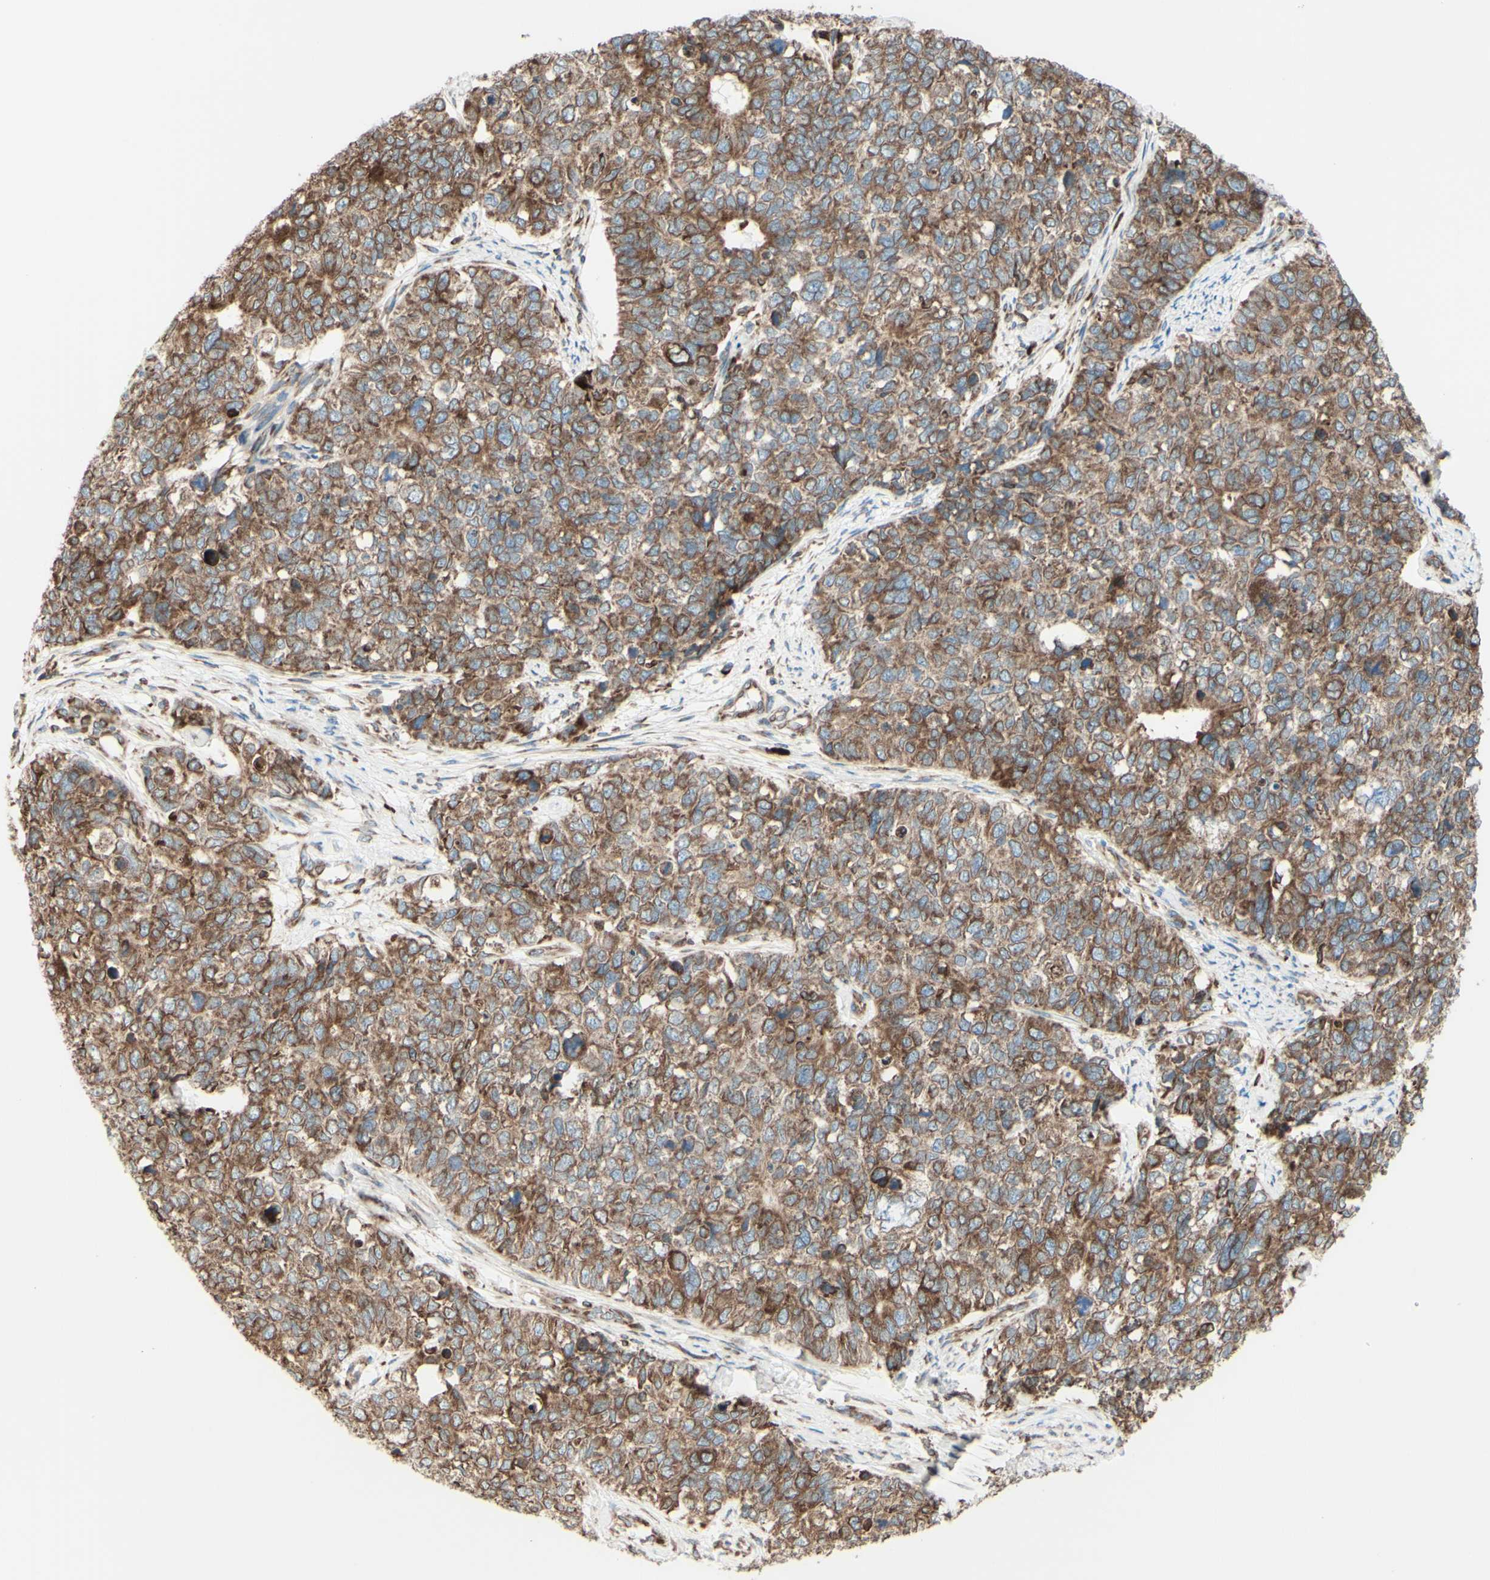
{"staining": {"intensity": "moderate", "quantity": ">75%", "location": "cytoplasmic/membranous"}, "tissue": "cervical cancer", "cell_type": "Tumor cells", "image_type": "cancer", "snomed": [{"axis": "morphology", "description": "Squamous cell carcinoma, NOS"}, {"axis": "topography", "description": "Cervix"}], "caption": "There is medium levels of moderate cytoplasmic/membranous expression in tumor cells of cervical cancer (squamous cell carcinoma), as demonstrated by immunohistochemical staining (brown color).", "gene": "DNAJB11", "patient": {"sex": "female", "age": 63}}